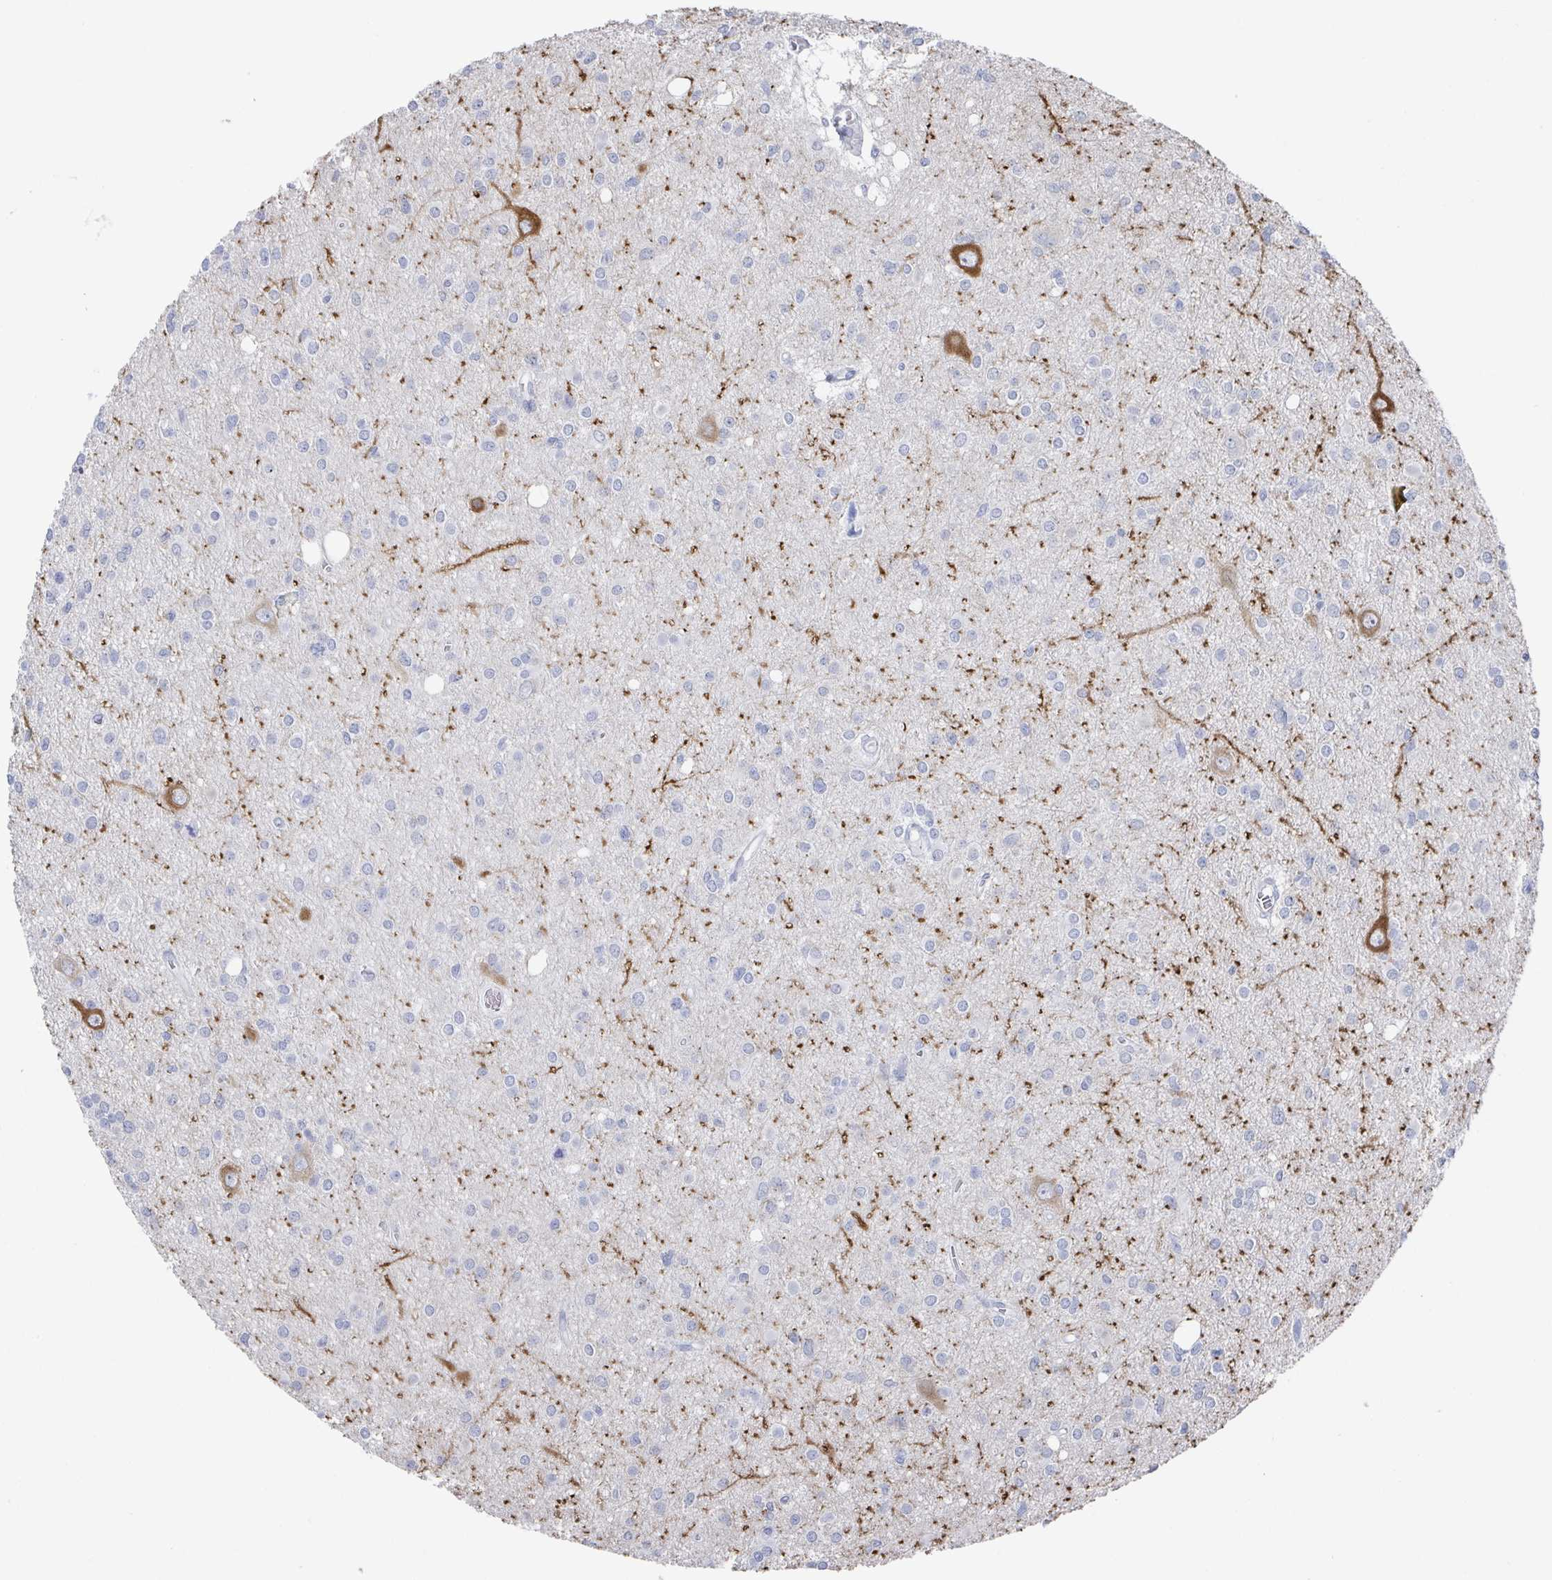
{"staining": {"intensity": "negative", "quantity": "none", "location": "none"}, "tissue": "glioma", "cell_type": "Tumor cells", "image_type": "cancer", "snomed": [{"axis": "morphology", "description": "Glioma, malignant, High grade"}, {"axis": "topography", "description": "Brain"}], "caption": "A high-resolution image shows immunohistochemistry (IHC) staining of glioma, which demonstrates no significant expression in tumor cells.", "gene": "CAMKV", "patient": {"sex": "male", "age": 23}}